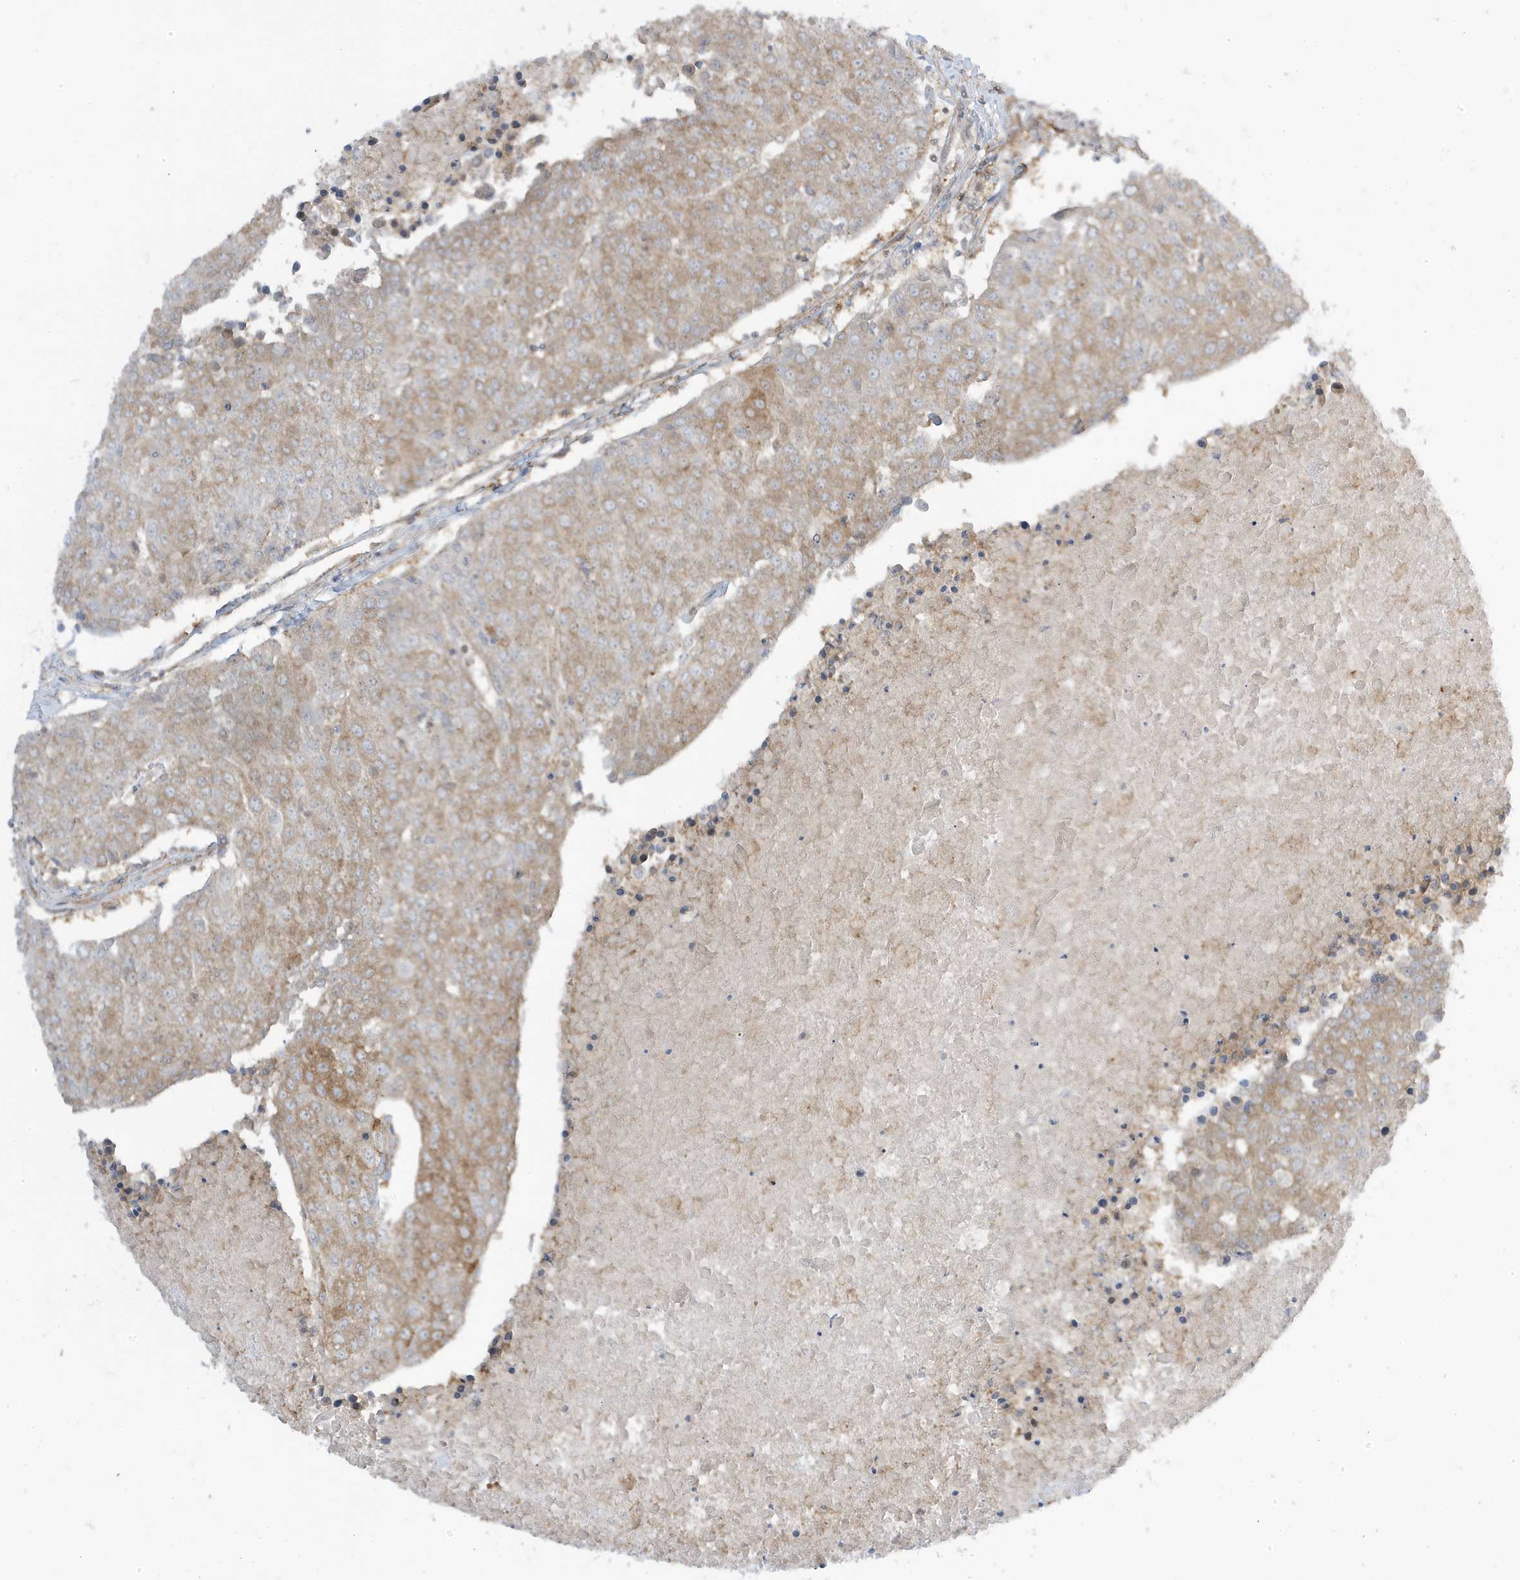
{"staining": {"intensity": "weak", "quantity": "<25%", "location": "cytoplasmic/membranous"}, "tissue": "urothelial cancer", "cell_type": "Tumor cells", "image_type": "cancer", "snomed": [{"axis": "morphology", "description": "Urothelial carcinoma, High grade"}, {"axis": "topography", "description": "Urinary bladder"}], "caption": "Urothelial cancer was stained to show a protein in brown. There is no significant positivity in tumor cells.", "gene": "STAM", "patient": {"sex": "female", "age": 85}}